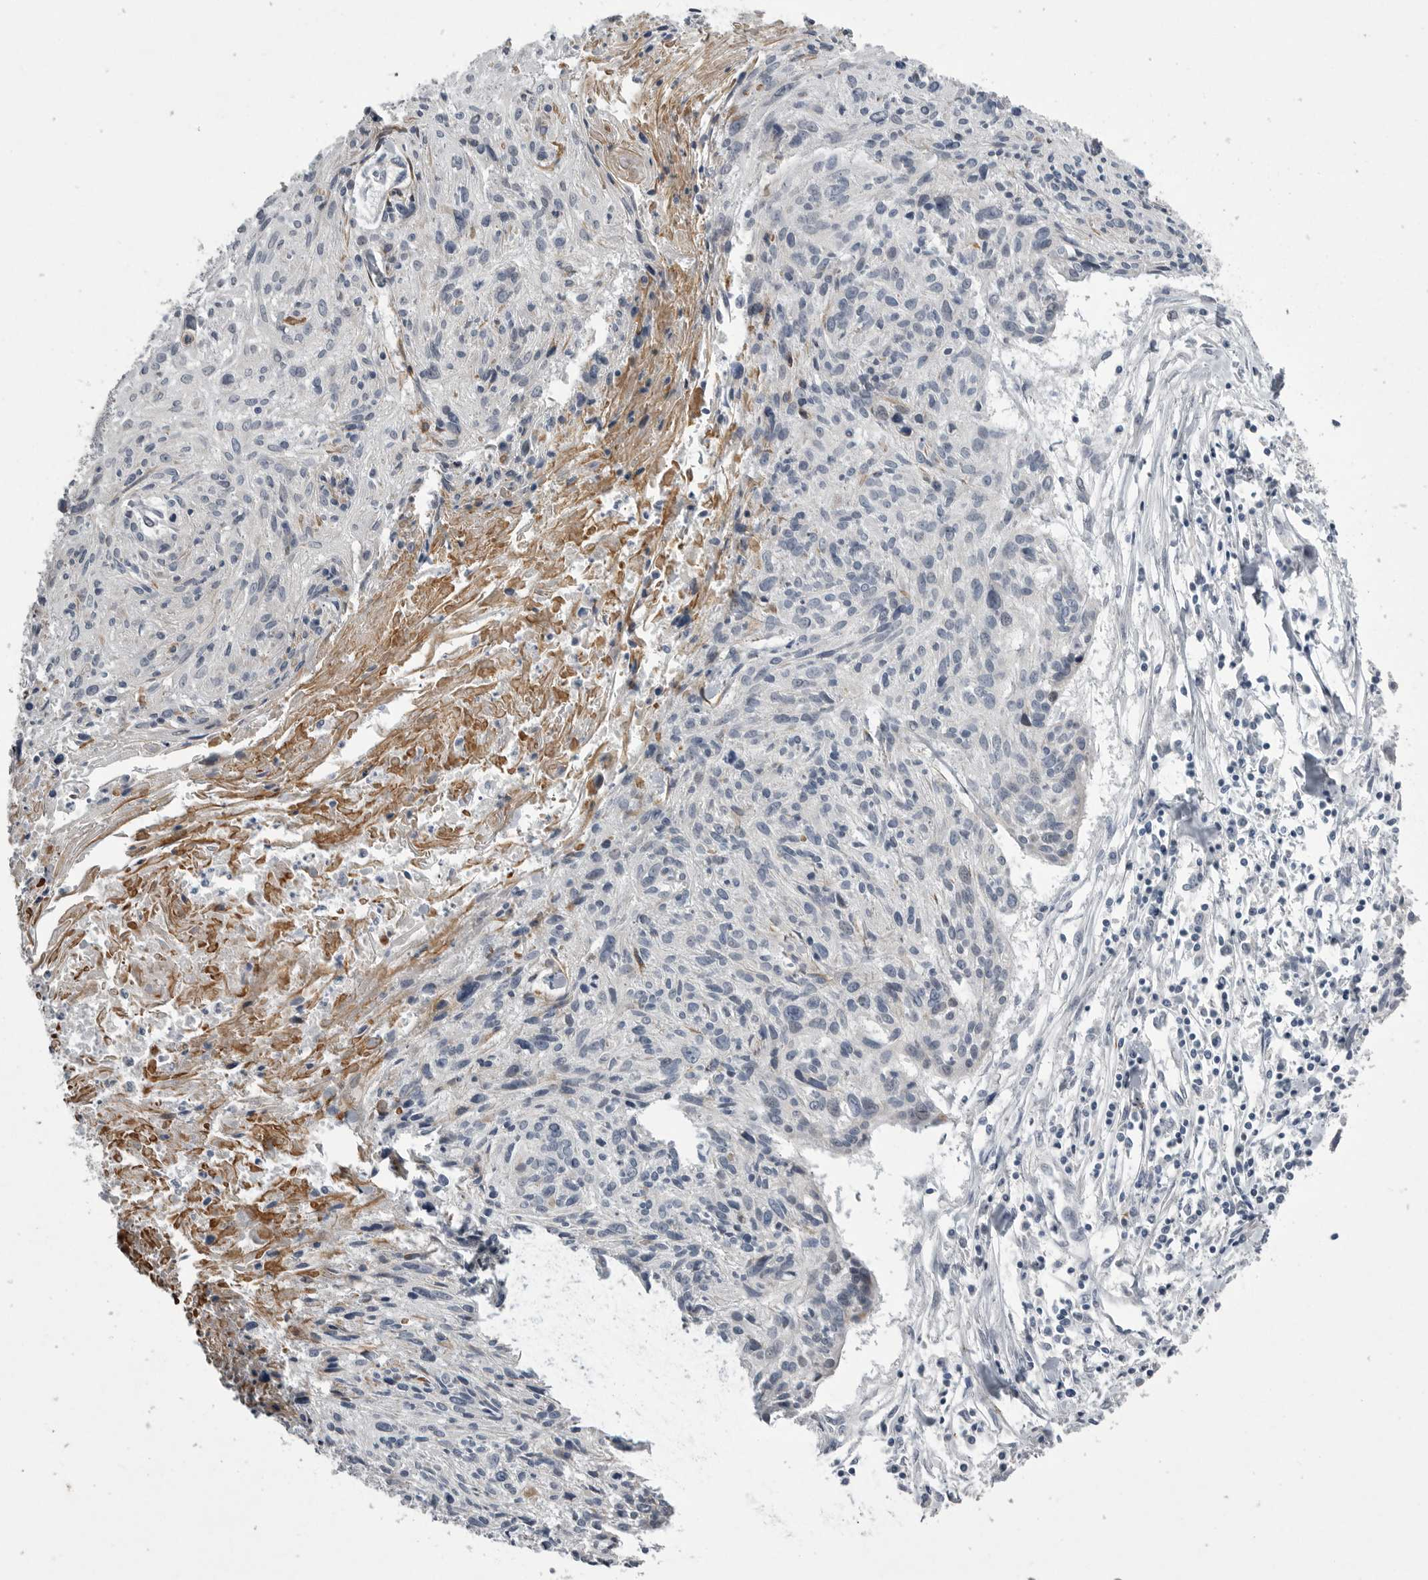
{"staining": {"intensity": "negative", "quantity": "none", "location": "none"}, "tissue": "cervical cancer", "cell_type": "Tumor cells", "image_type": "cancer", "snomed": [{"axis": "morphology", "description": "Squamous cell carcinoma, NOS"}, {"axis": "topography", "description": "Cervix"}], "caption": "The IHC micrograph has no significant staining in tumor cells of squamous cell carcinoma (cervical) tissue. (DAB IHC visualized using brightfield microscopy, high magnification).", "gene": "CRP", "patient": {"sex": "female", "age": 51}}